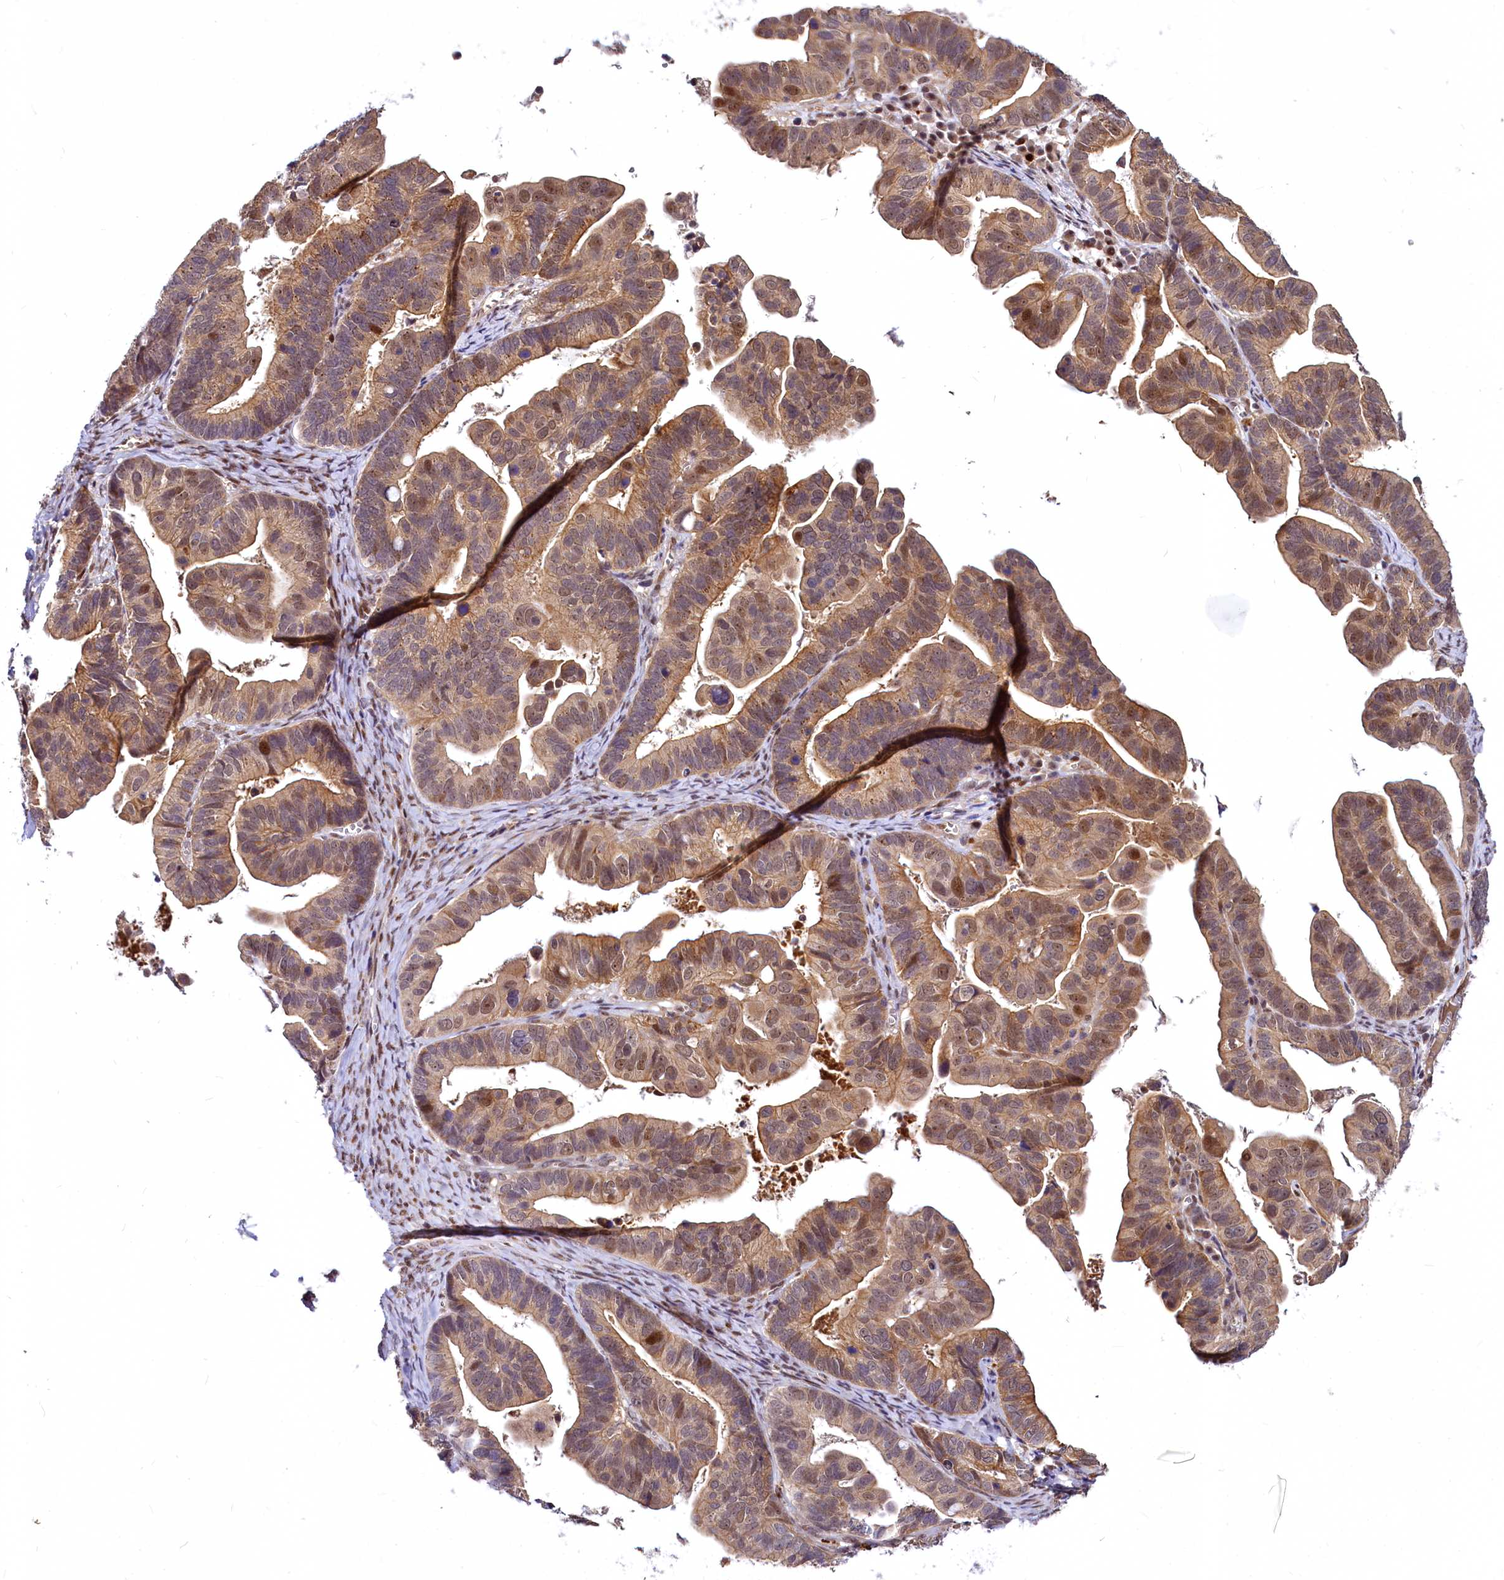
{"staining": {"intensity": "moderate", "quantity": ">75%", "location": "cytoplasmic/membranous,nuclear"}, "tissue": "ovarian cancer", "cell_type": "Tumor cells", "image_type": "cancer", "snomed": [{"axis": "morphology", "description": "Cystadenocarcinoma, serous, NOS"}, {"axis": "topography", "description": "Ovary"}], "caption": "Serous cystadenocarcinoma (ovarian) stained with a brown dye reveals moderate cytoplasmic/membranous and nuclear positive staining in approximately >75% of tumor cells.", "gene": "MAML2", "patient": {"sex": "female", "age": 56}}